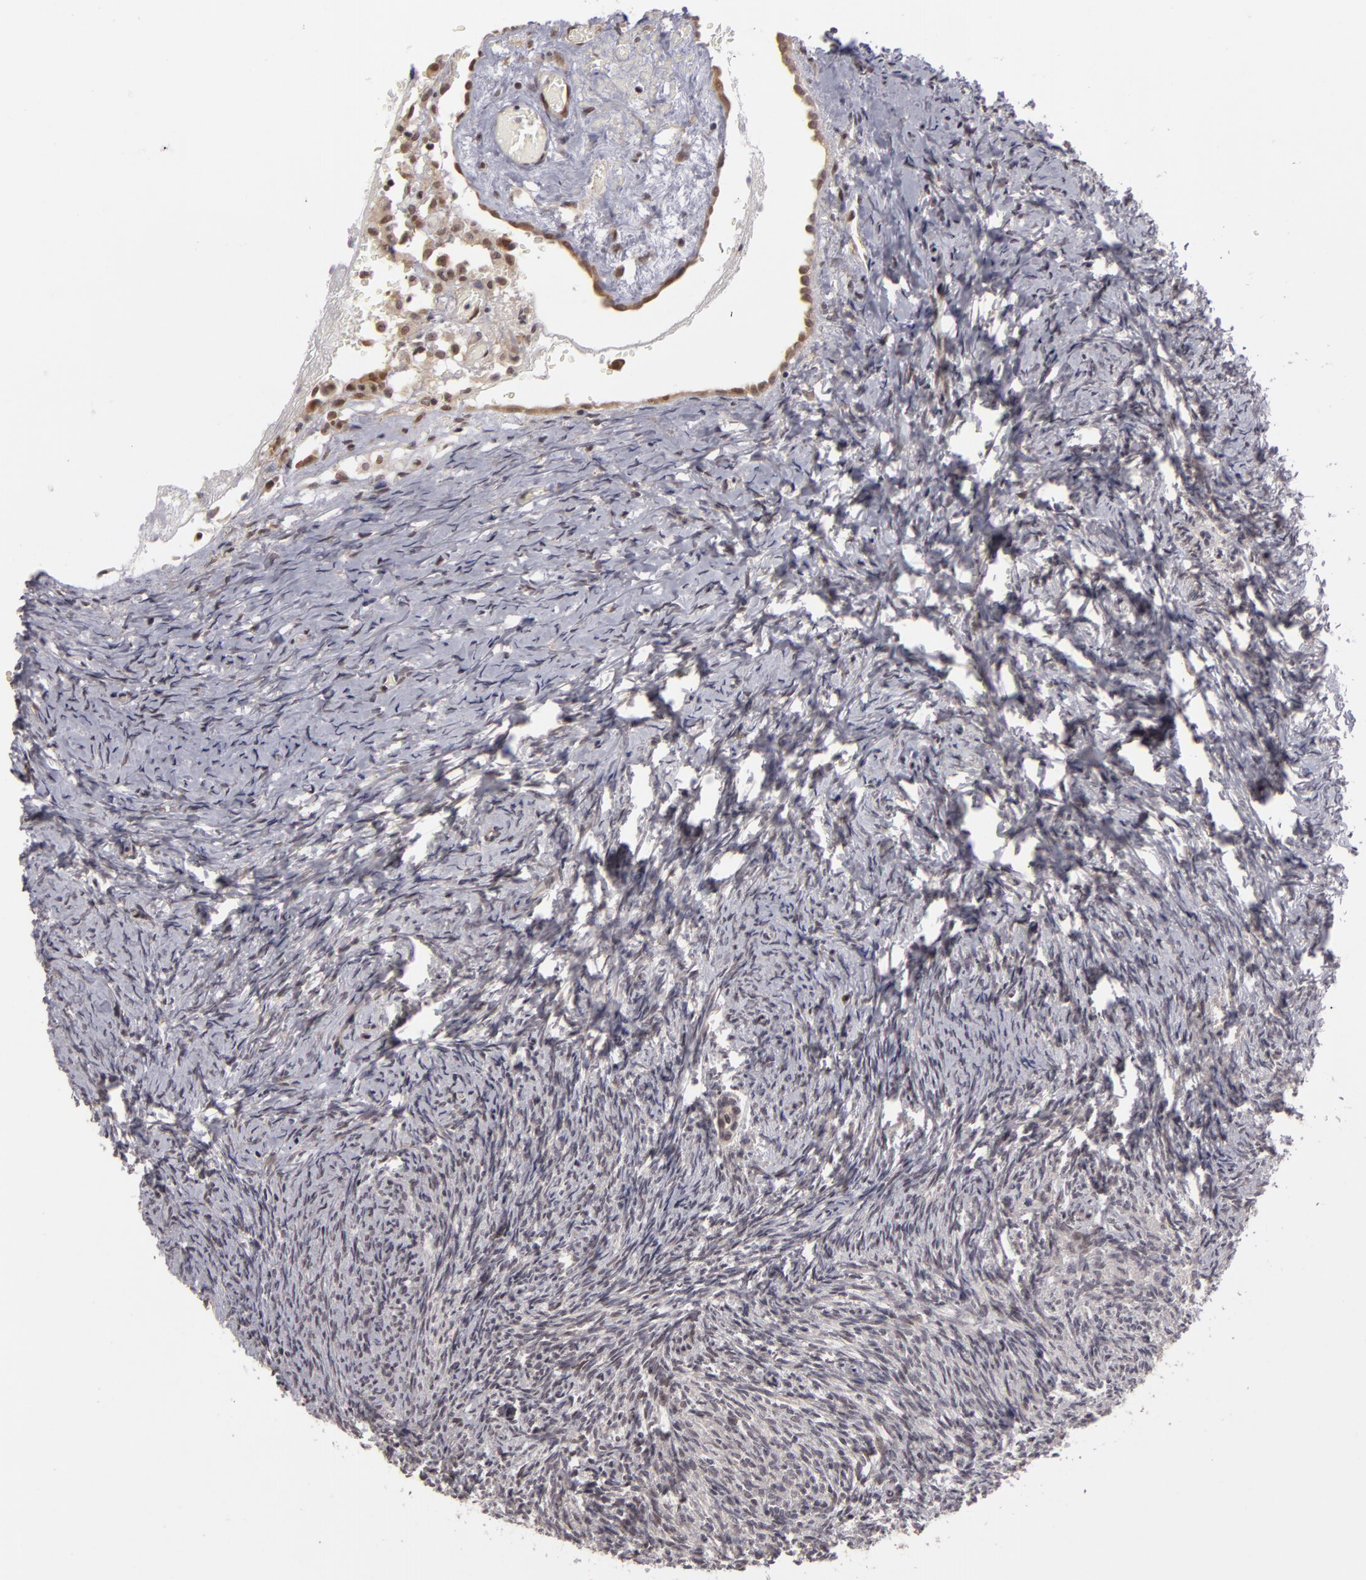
{"staining": {"intensity": "moderate", "quantity": ">75%", "location": "nuclear"}, "tissue": "ovary", "cell_type": "Follicle cells", "image_type": "normal", "snomed": [{"axis": "morphology", "description": "Normal tissue, NOS"}, {"axis": "topography", "description": "Ovary"}], "caption": "About >75% of follicle cells in benign human ovary exhibit moderate nuclear protein positivity as visualized by brown immunohistochemical staining.", "gene": "ZNF133", "patient": {"sex": "female", "age": 54}}